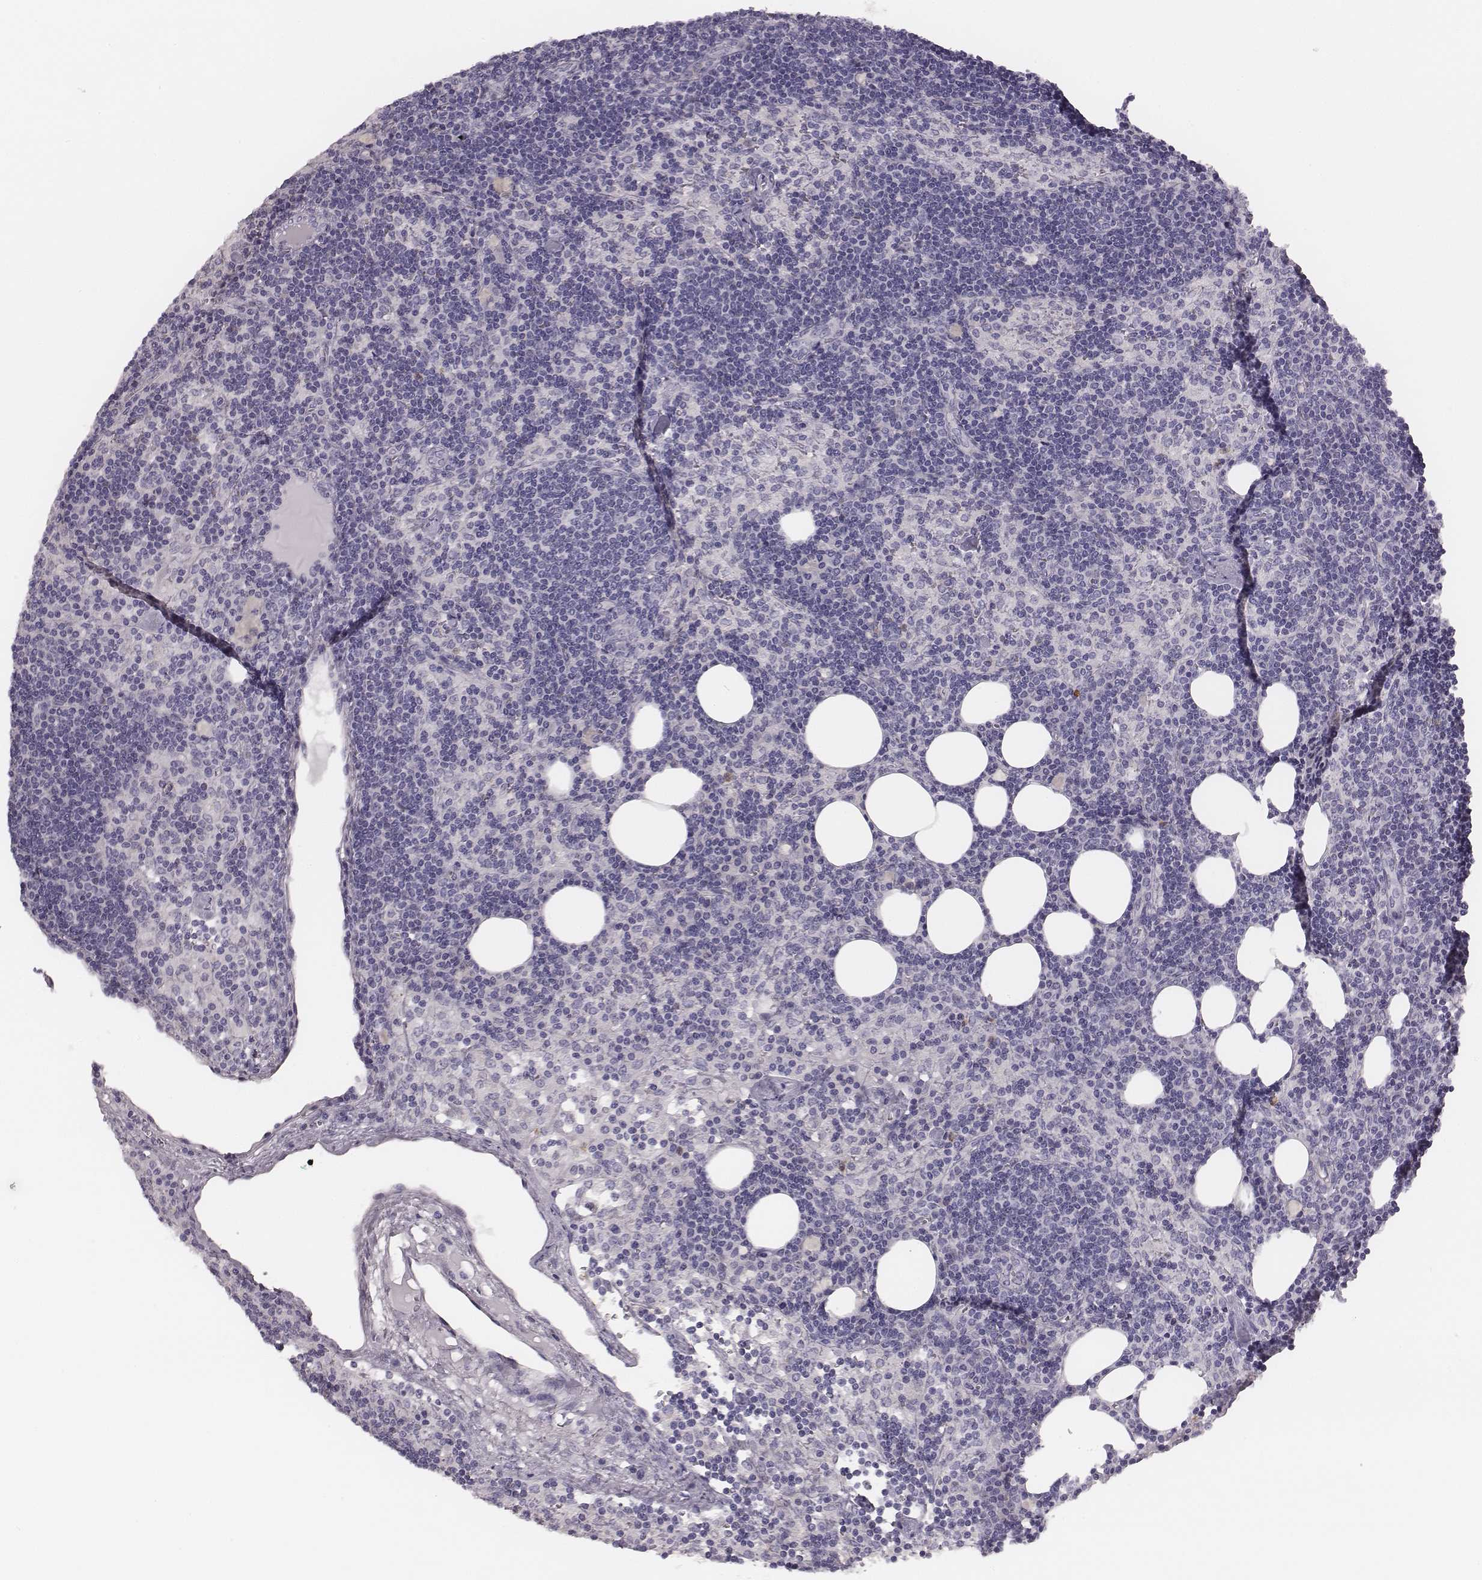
{"staining": {"intensity": "negative", "quantity": "none", "location": "none"}, "tissue": "lymph node", "cell_type": "Germinal center cells", "image_type": "normal", "snomed": [{"axis": "morphology", "description": "Normal tissue, NOS"}, {"axis": "topography", "description": "Lymph node"}], "caption": "High power microscopy micrograph of an immunohistochemistry photomicrograph of normal lymph node, revealing no significant positivity in germinal center cells.", "gene": "KCNJ12", "patient": {"sex": "female", "age": 52}}